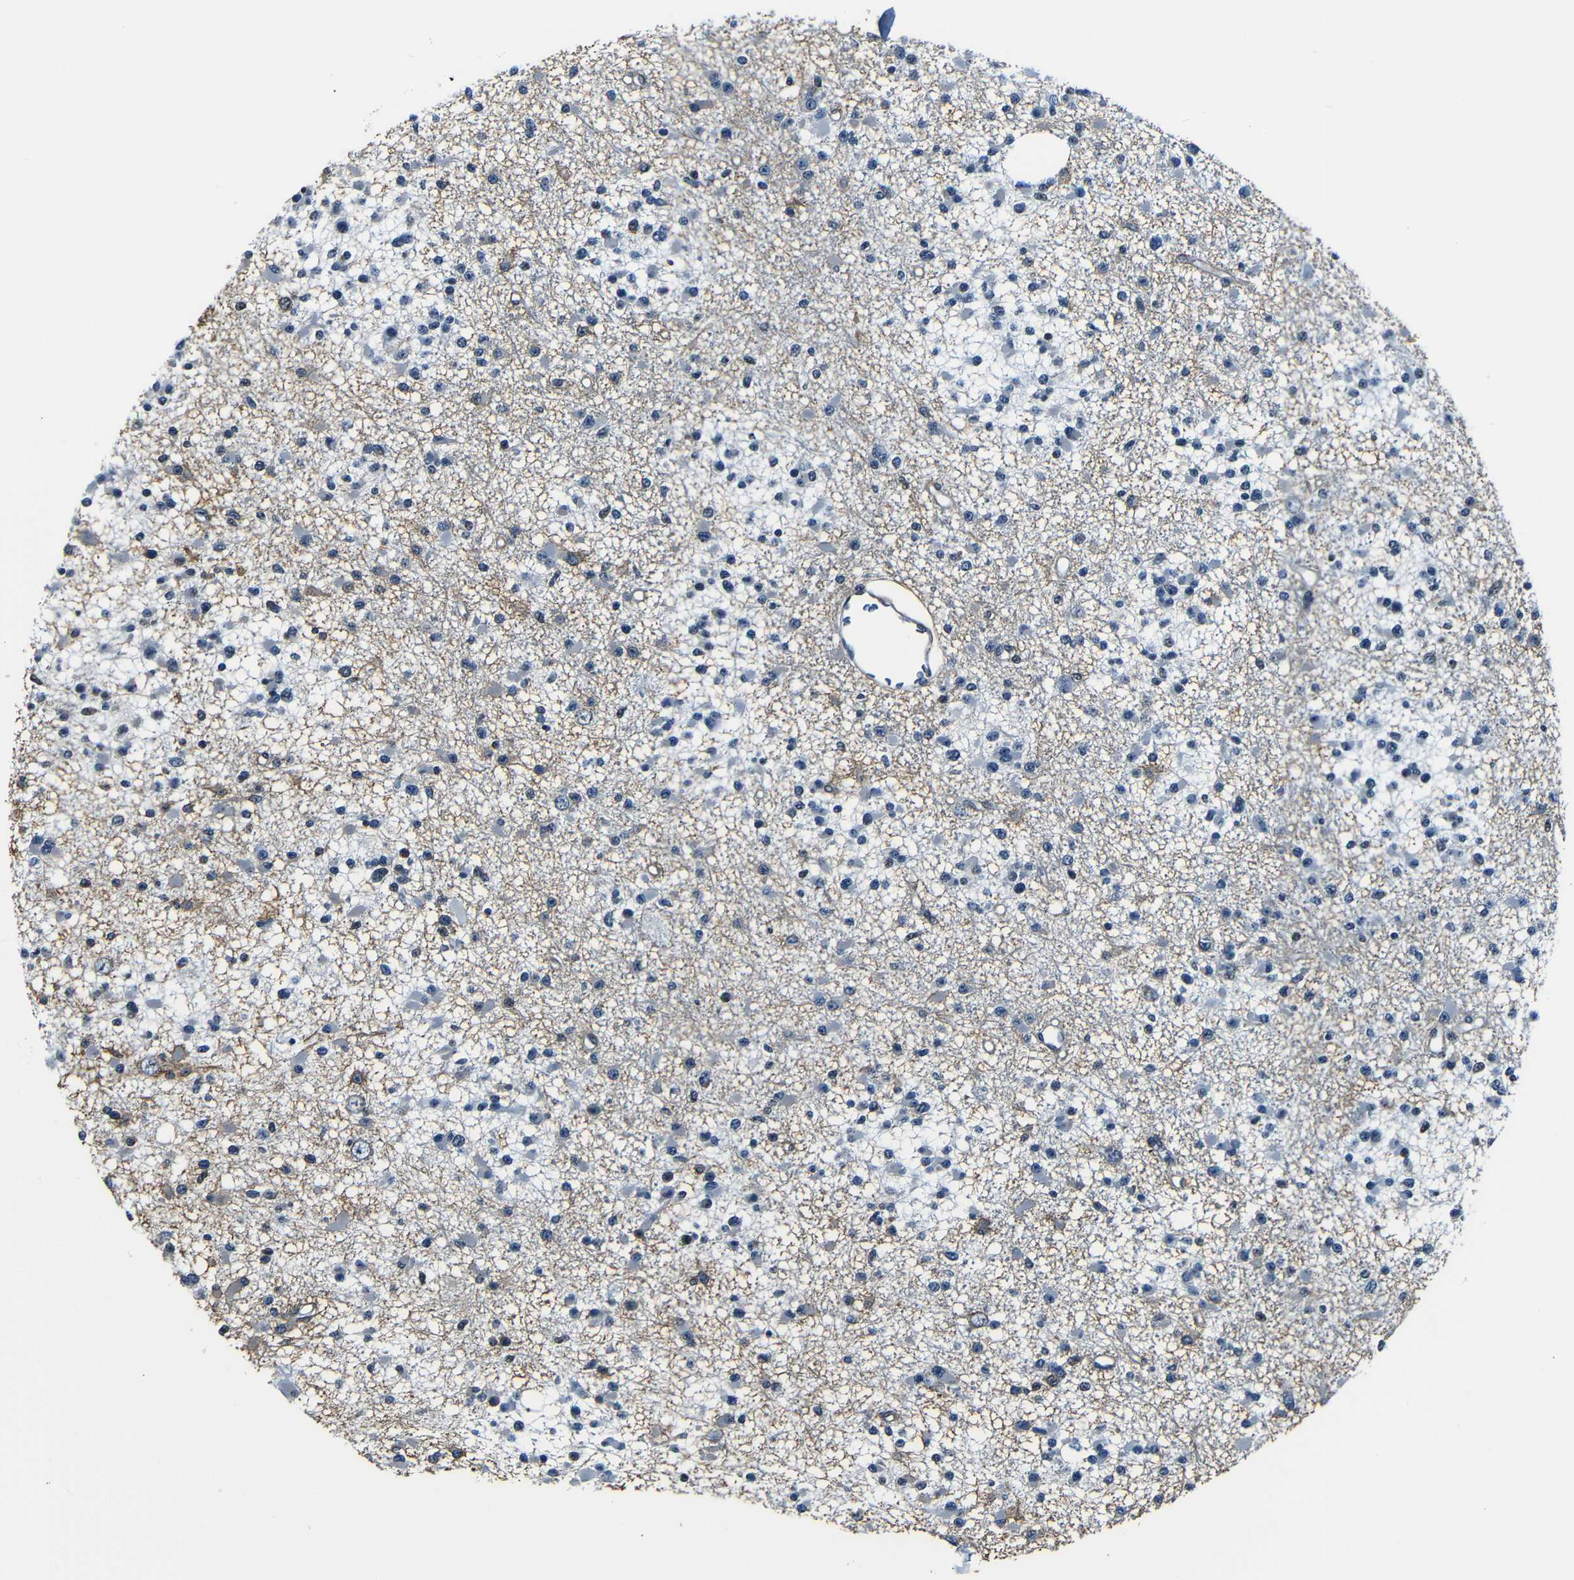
{"staining": {"intensity": "negative", "quantity": "none", "location": "none"}, "tissue": "glioma", "cell_type": "Tumor cells", "image_type": "cancer", "snomed": [{"axis": "morphology", "description": "Glioma, malignant, Low grade"}, {"axis": "topography", "description": "Brain"}], "caption": "Photomicrograph shows no protein staining in tumor cells of glioma tissue.", "gene": "NCBP3", "patient": {"sex": "female", "age": 22}}